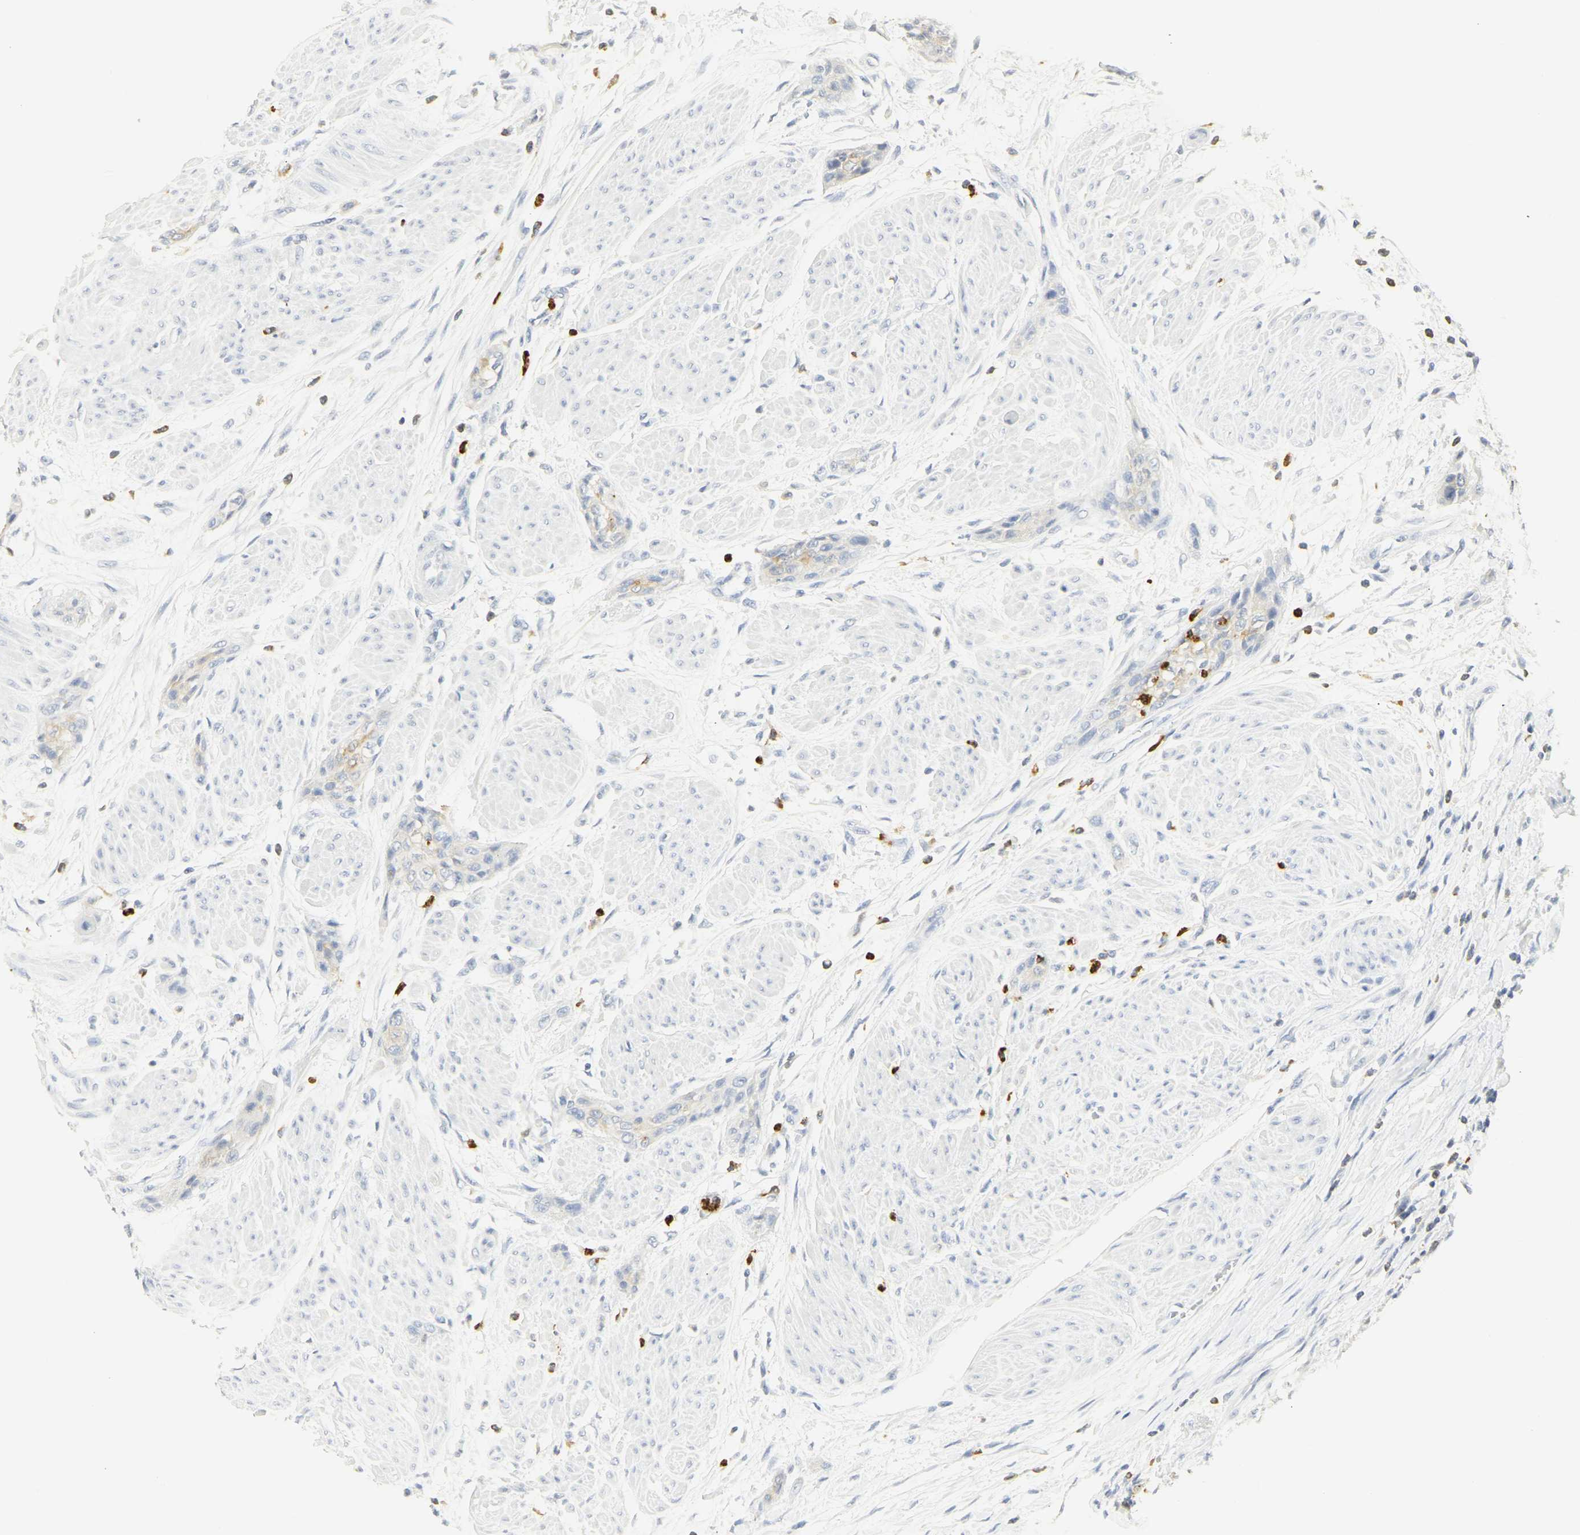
{"staining": {"intensity": "negative", "quantity": "none", "location": "none"}, "tissue": "urothelial cancer", "cell_type": "Tumor cells", "image_type": "cancer", "snomed": [{"axis": "morphology", "description": "Urothelial carcinoma, High grade"}, {"axis": "topography", "description": "Urinary bladder"}], "caption": "There is no significant expression in tumor cells of urothelial cancer.", "gene": "CEACAM5", "patient": {"sex": "male", "age": 35}}